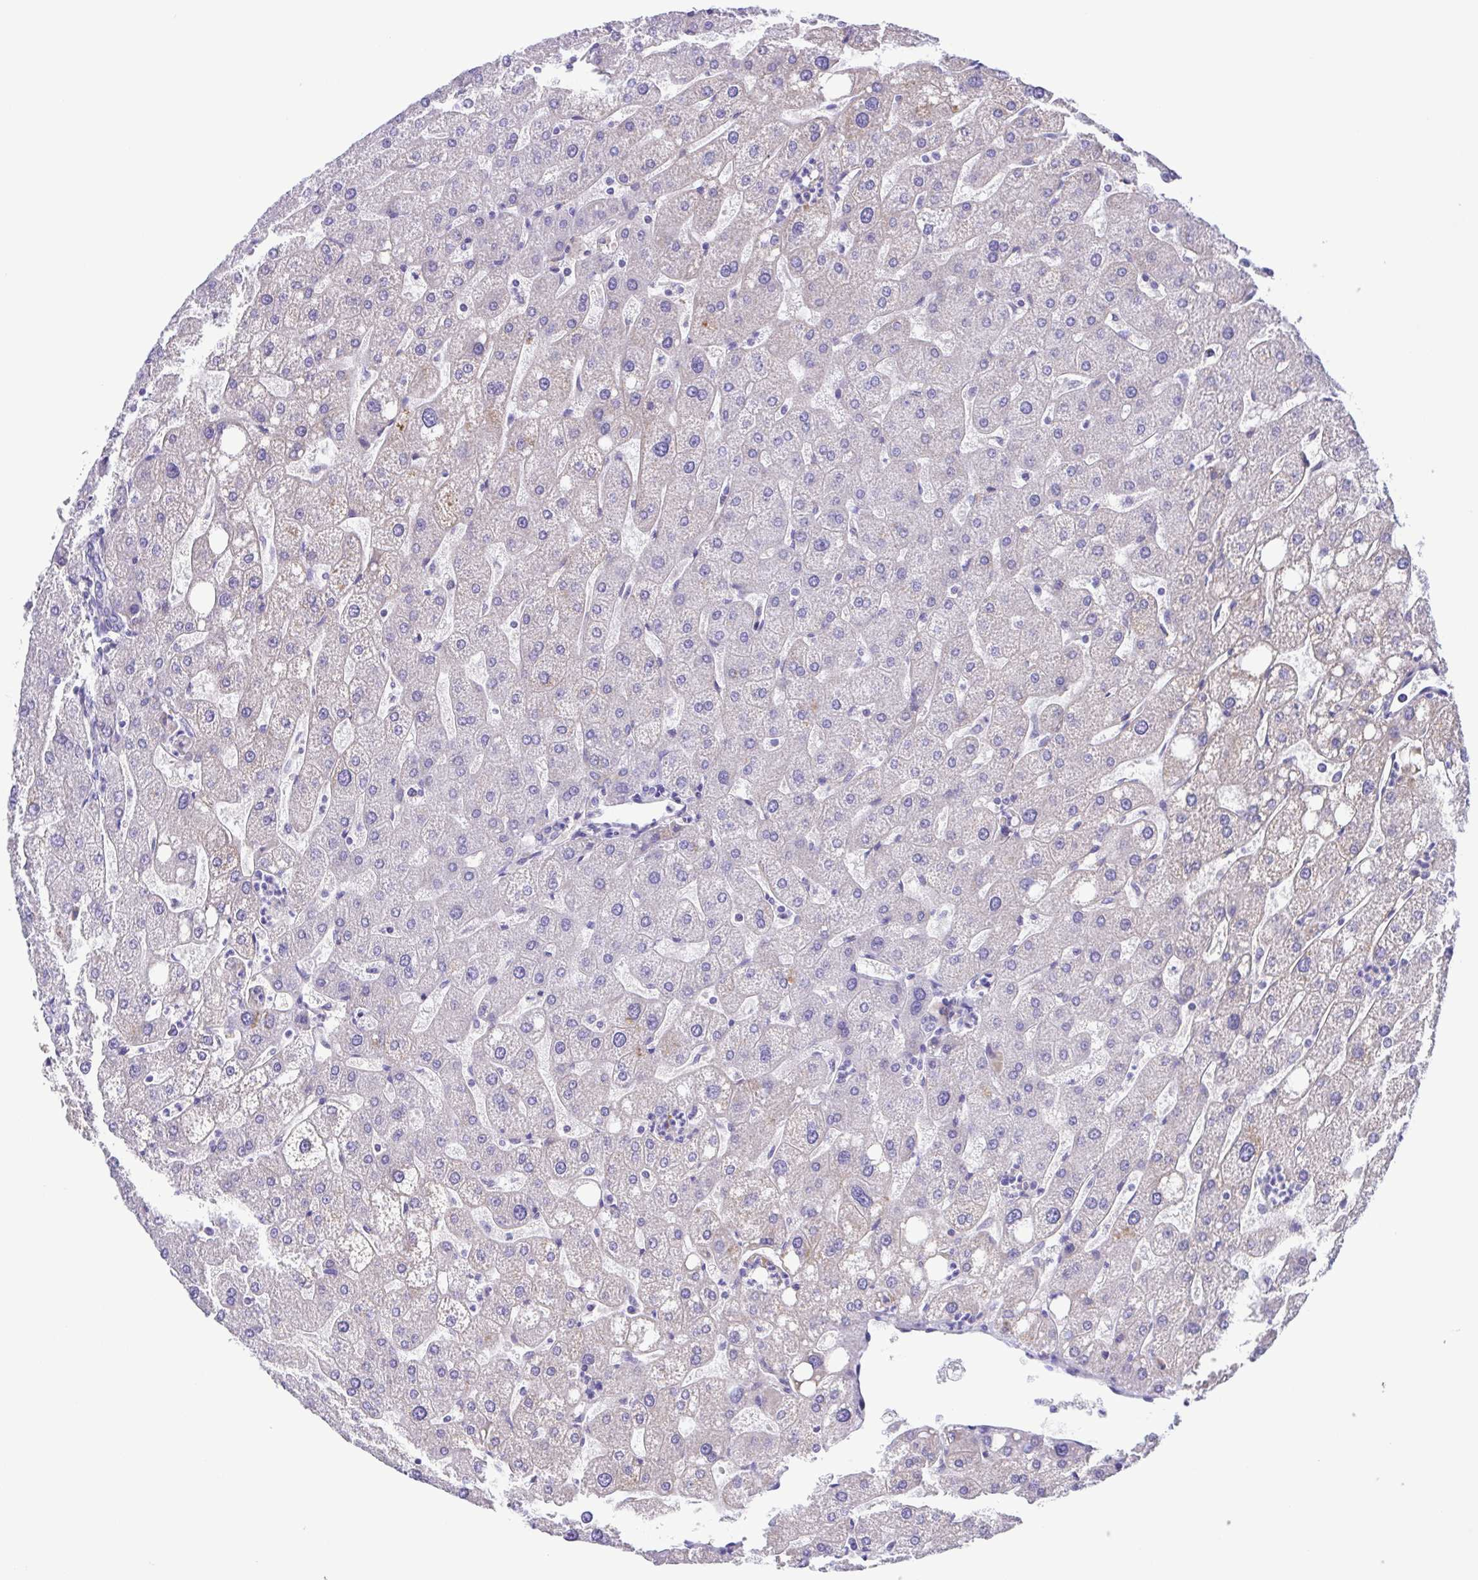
{"staining": {"intensity": "negative", "quantity": "none", "location": "none"}, "tissue": "liver", "cell_type": "Cholangiocytes", "image_type": "normal", "snomed": [{"axis": "morphology", "description": "Normal tissue, NOS"}, {"axis": "topography", "description": "Liver"}], "caption": "There is no significant staining in cholangiocytes of liver. (DAB (3,3'-diaminobenzidine) immunohistochemistry (IHC) with hematoxylin counter stain).", "gene": "ISM2", "patient": {"sex": "male", "age": 67}}